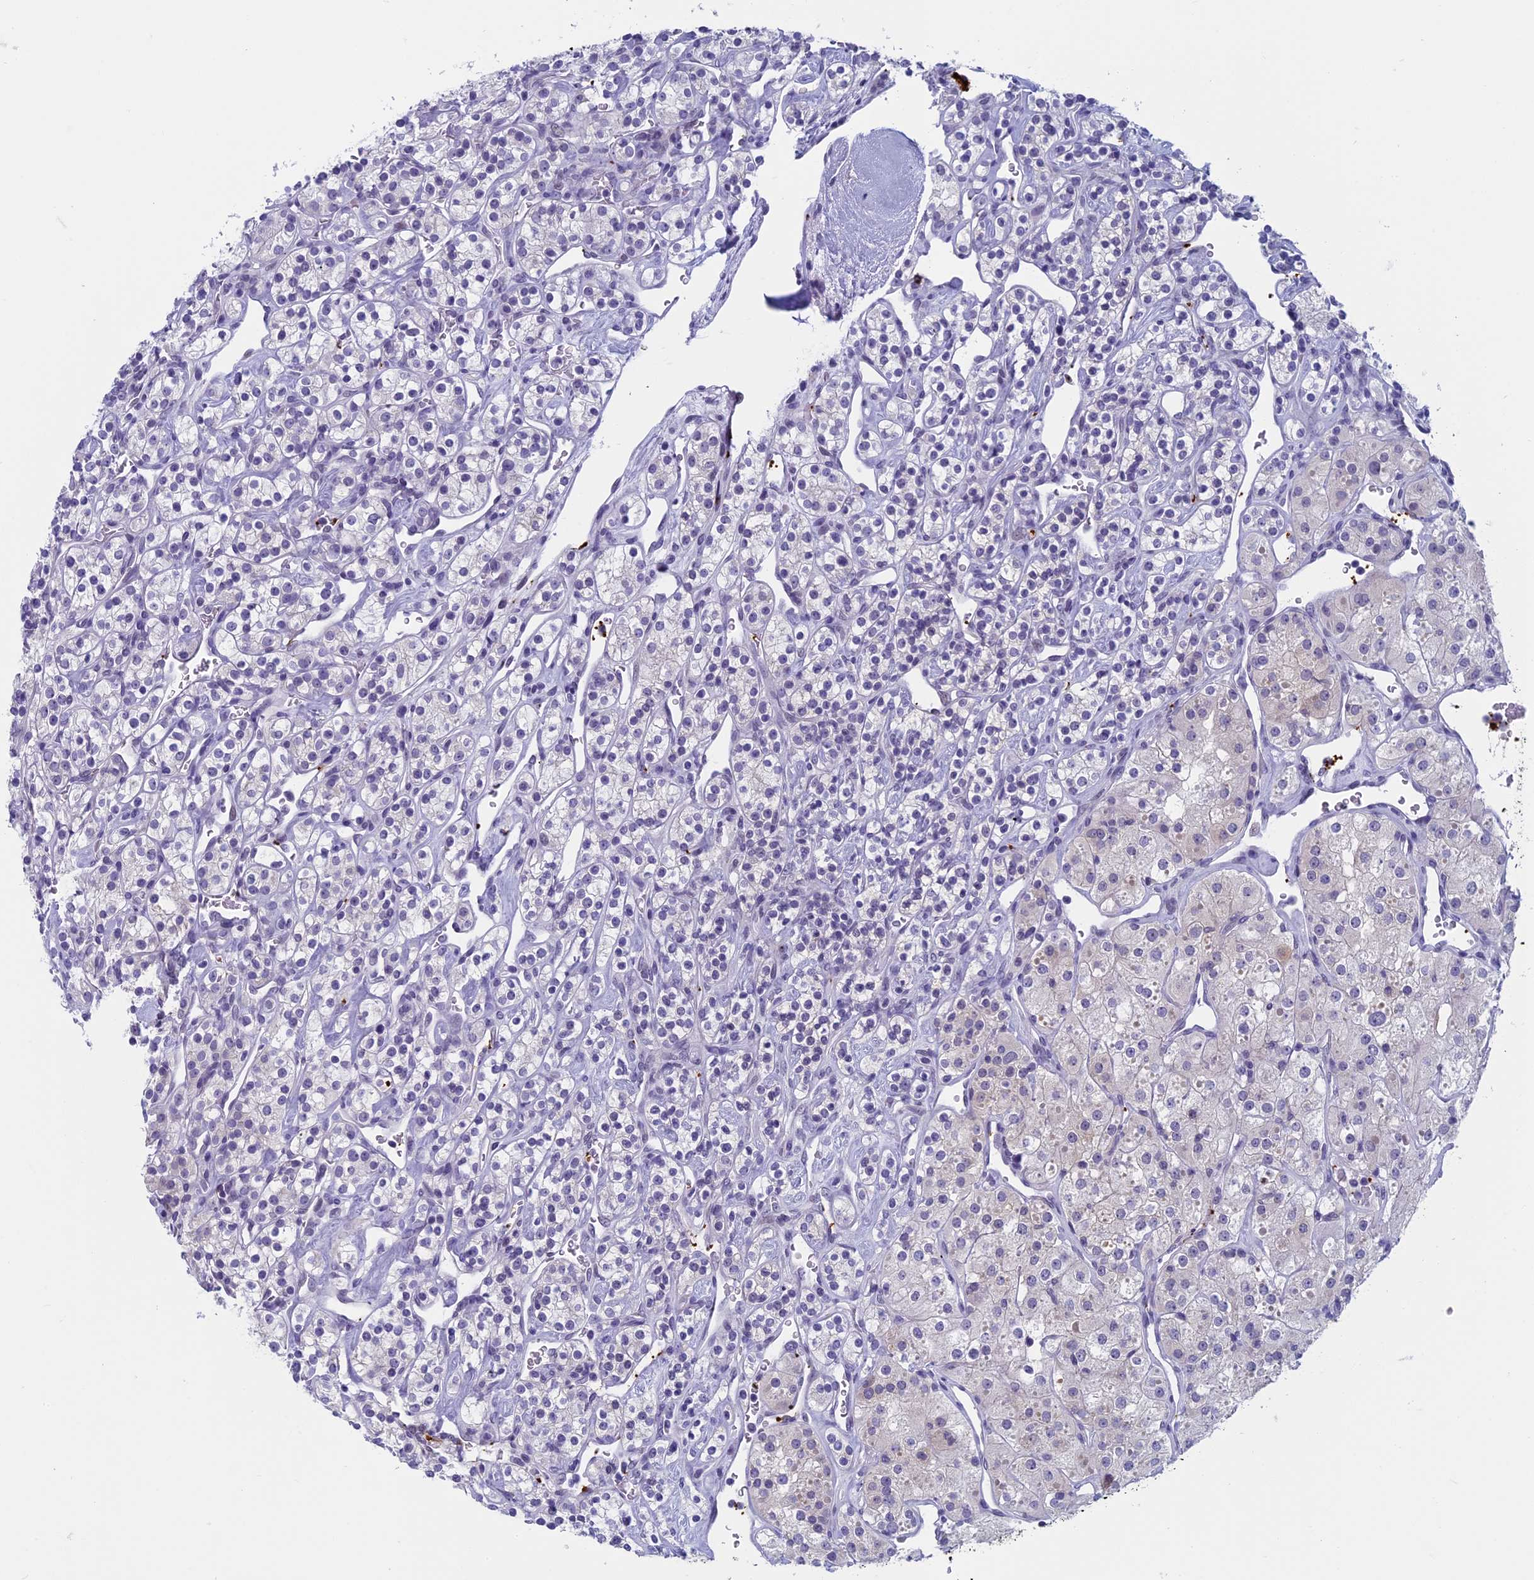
{"staining": {"intensity": "negative", "quantity": "none", "location": "none"}, "tissue": "renal cancer", "cell_type": "Tumor cells", "image_type": "cancer", "snomed": [{"axis": "morphology", "description": "Adenocarcinoma, NOS"}, {"axis": "topography", "description": "Kidney"}], "caption": "Protein analysis of renal cancer (adenocarcinoma) reveals no significant positivity in tumor cells.", "gene": "AIFM2", "patient": {"sex": "male", "age": 77}}